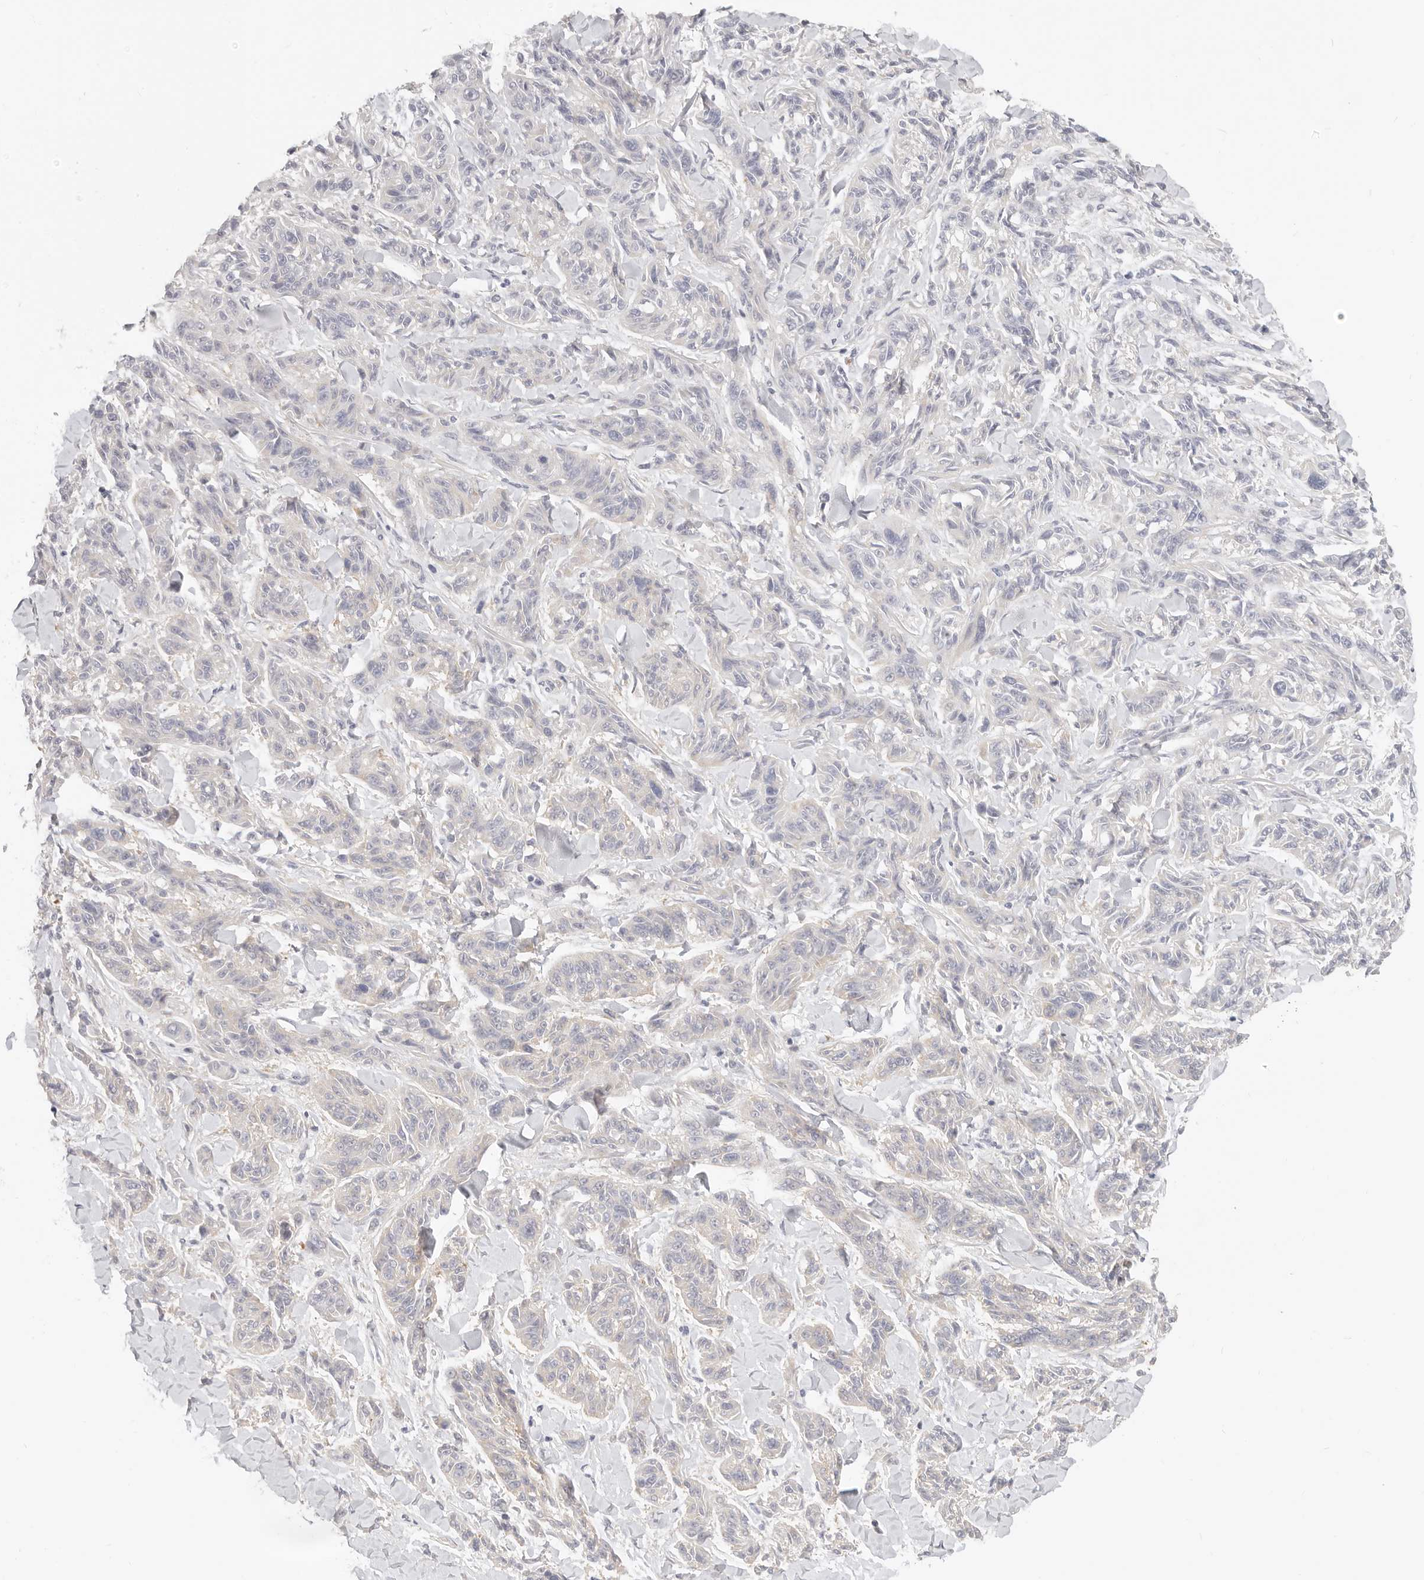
{"staining": {"intensity": "negative", "quantity": "none", "location": "none"}, "tissue": "melanoma", "cell_type": "Tumor cells", "image_type": "cancer", "snomed": [{"axis": "morphology", "description": "Malignant melanoma, NOS"}, {"axis": "topography", "description": "Skin"}], "caption": "Immunohistochemistry (IHC) of malignant melanoma displays no positivity in tumor cells.", "gene": "DTNBP1", "patient": {"sex": "male", "age": 53}}